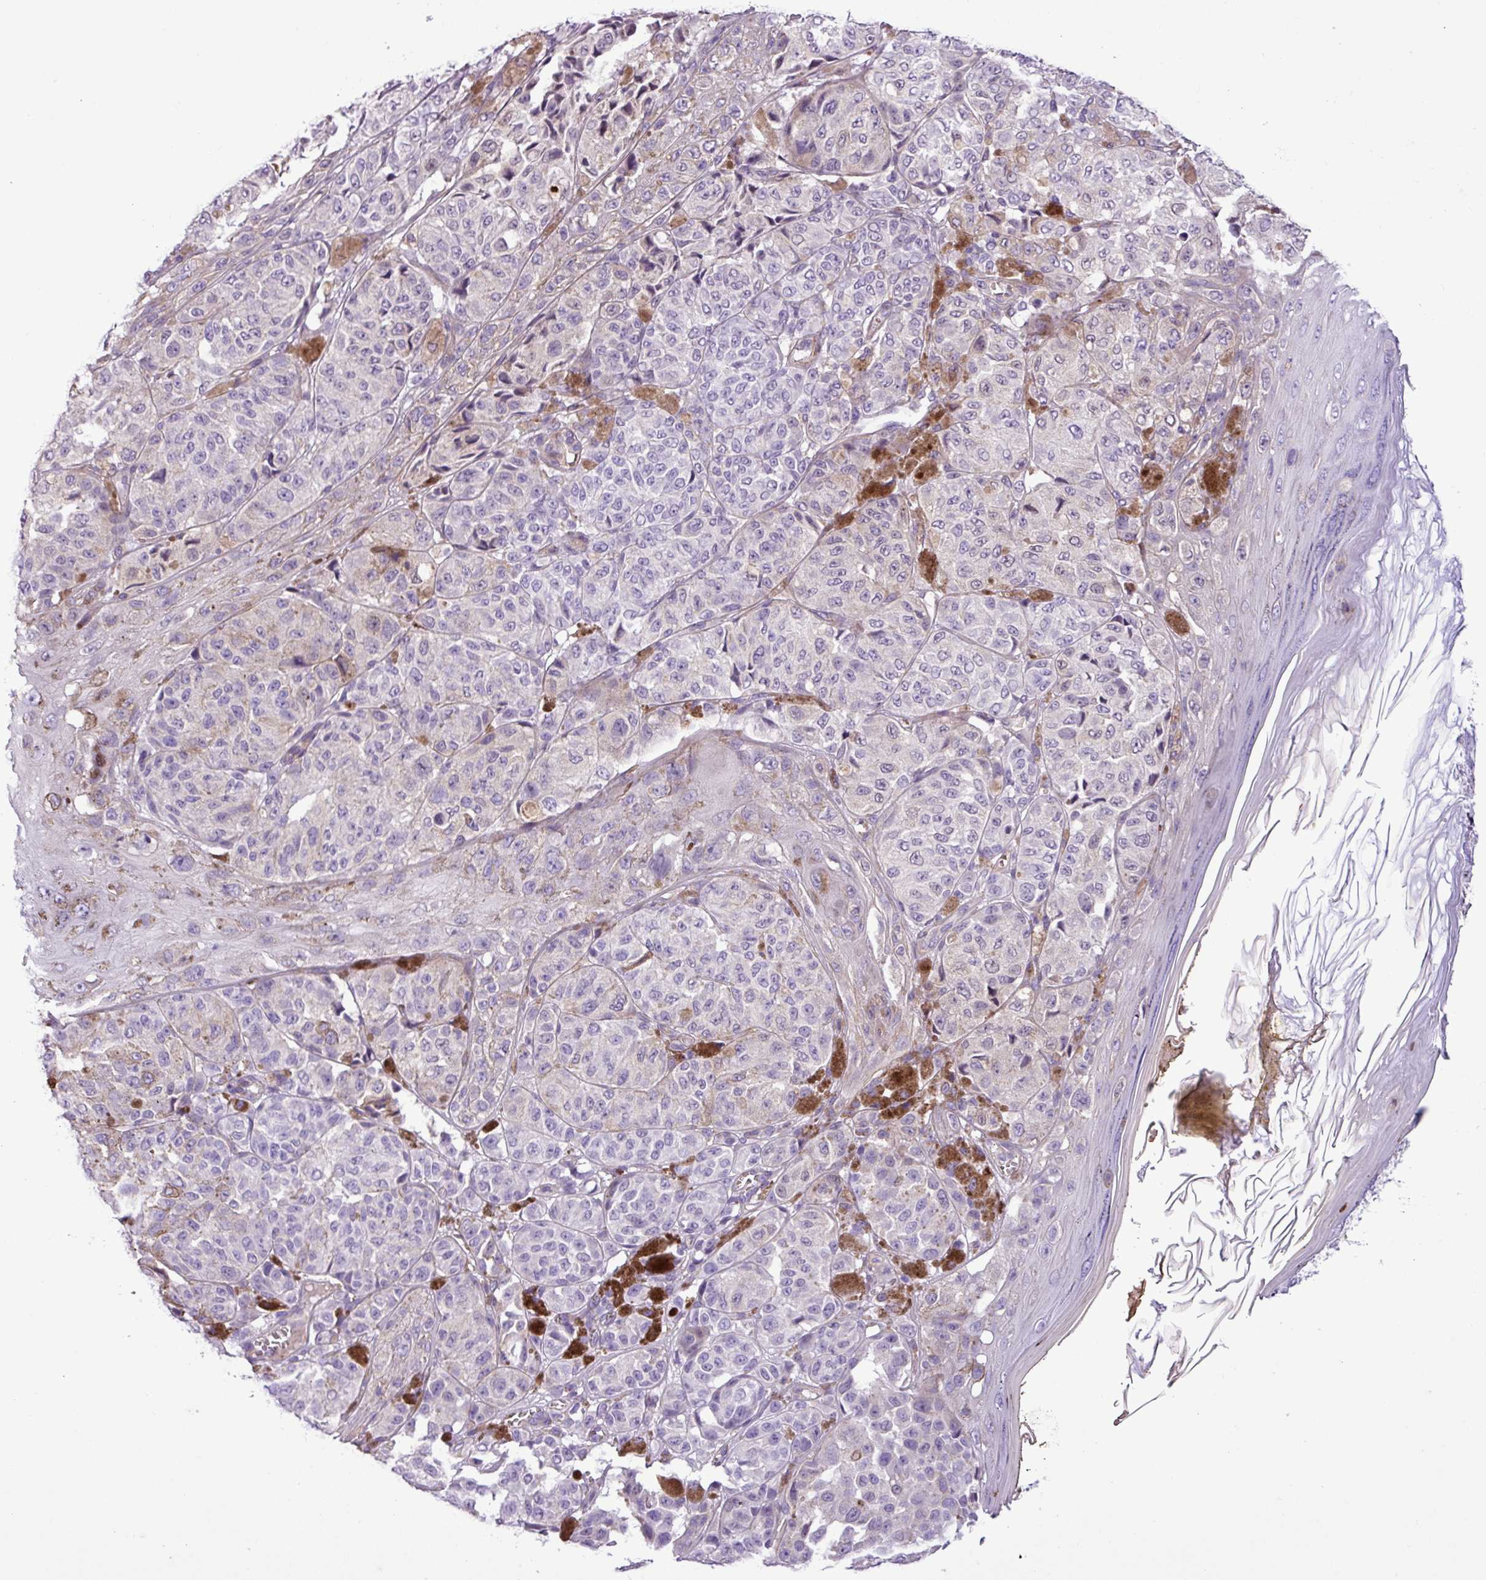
{"staining": {"intensity": "negative", "quantity": "none", "location": "none"}, "tissue": "melanoma", "cell_type": "Tumor cells", "image_type": "cancer", "snomed": [{"axis": "morphology", "description": "Malignant melanoma, NOS"}, {"axis": "topography", "description": "Skin"}], "caption": "Human malignant melanoma stained for a protein using immunohistochemistry (IHC) exhibits no positivity in tumor cells.", "gene": "C11orf91", "patient": {"sex": "male", "age": 42}}